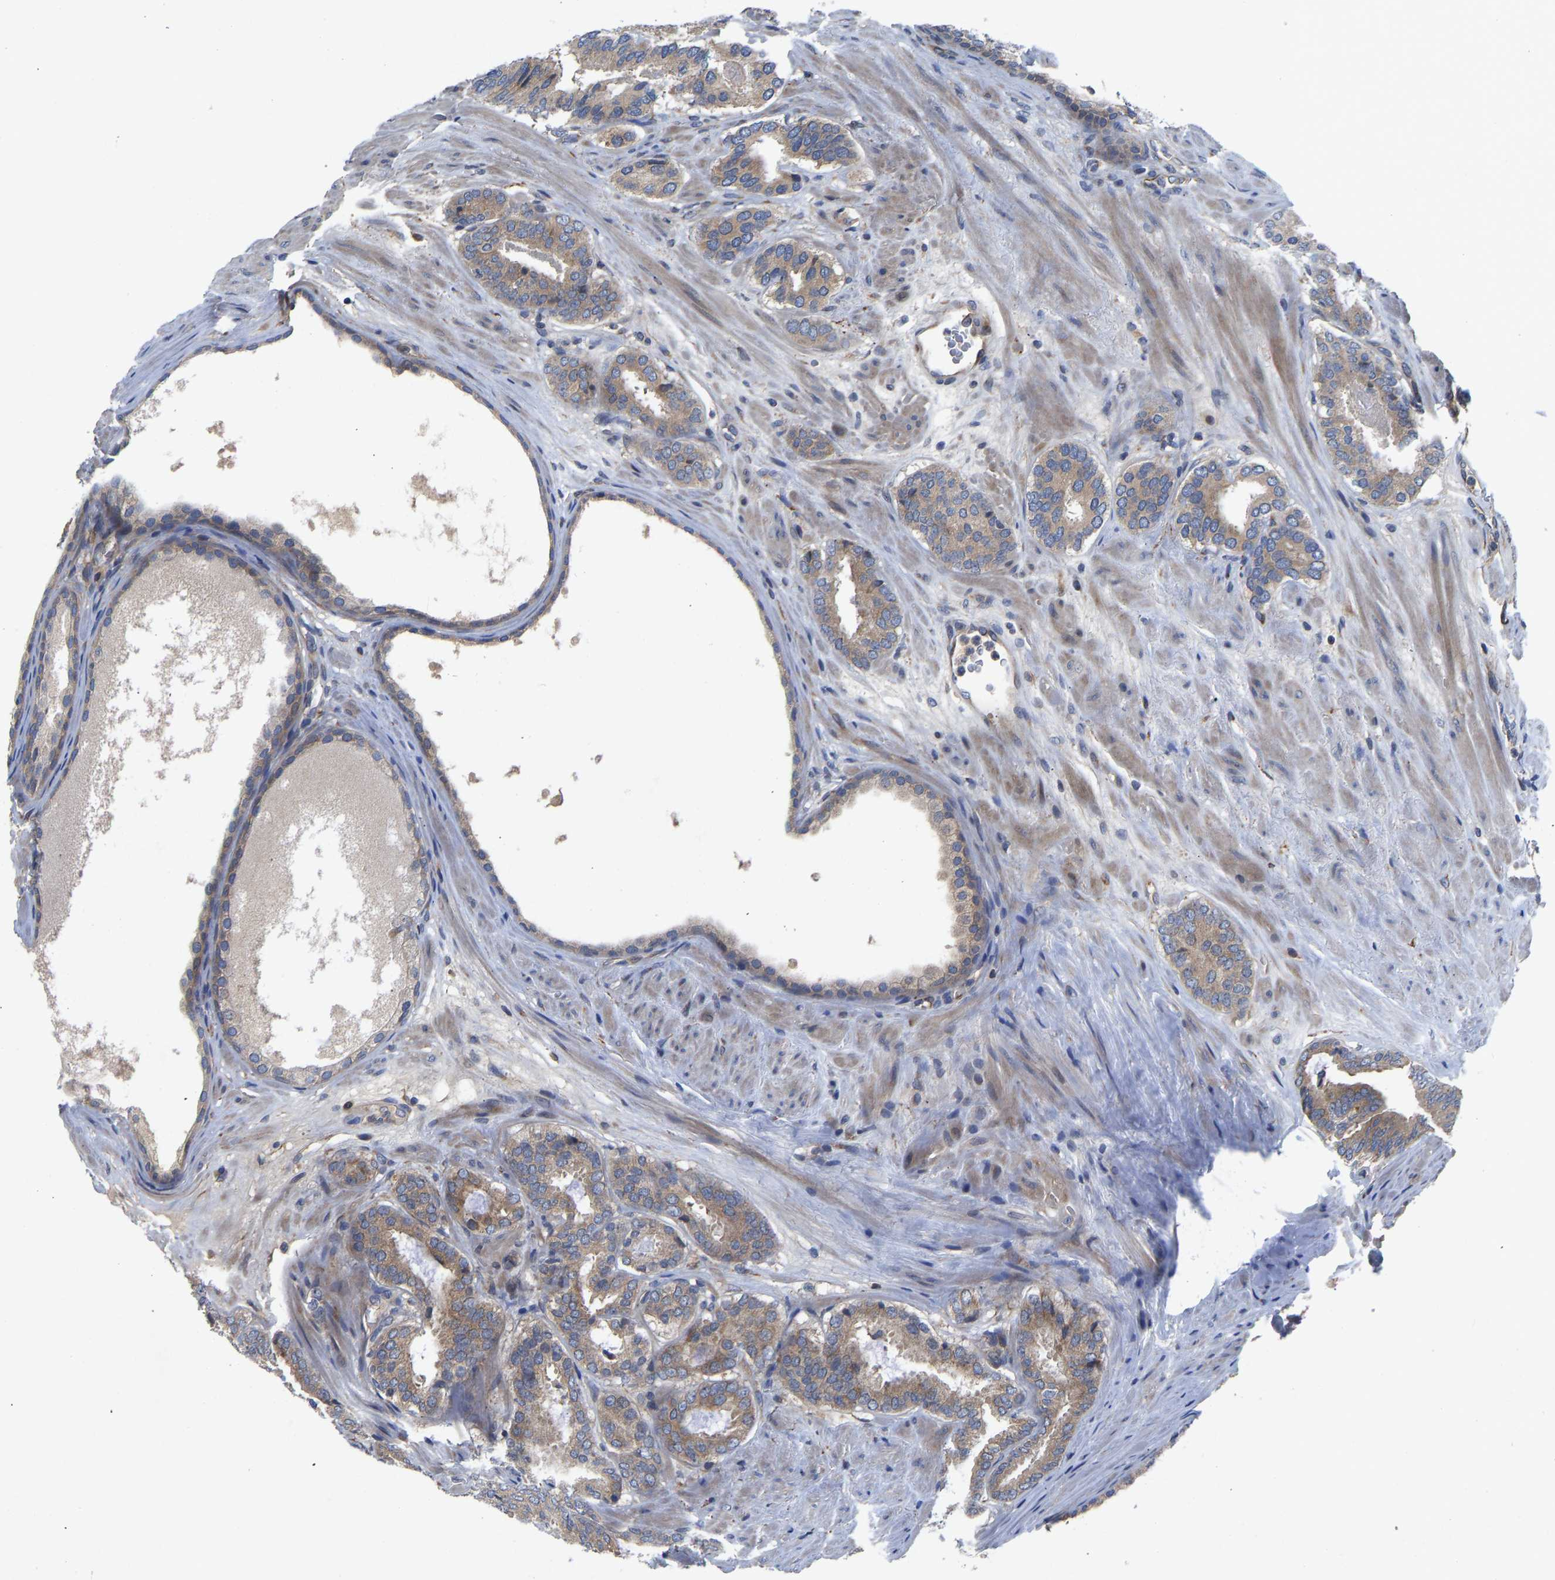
{"staining": {"intensity": "moderate", "quantity": ">75%", "location": "cytoplasmic/membranous"}, "tissue": "prostate cancer", "cell_type": "Tumor cells", "image_type": "cancer", "snomed": [{"axis": "morphology", "description": "Adenocarcinoma, Low grade"}, {"axis": "topography", "description": "Prostate"}], "caption": "A high-resolution micrograph shows immunohistochemistry (IHC) staining of prostate low-grade adenocarcinoma, which displays moderate cytoplasmic/membranous staining in about >75% of tumor cells. (Brightfield microscopy of DAB IHC at high magnification).", "gene": "FRRS1", "patient": {"sex": "male", "age": 69}}